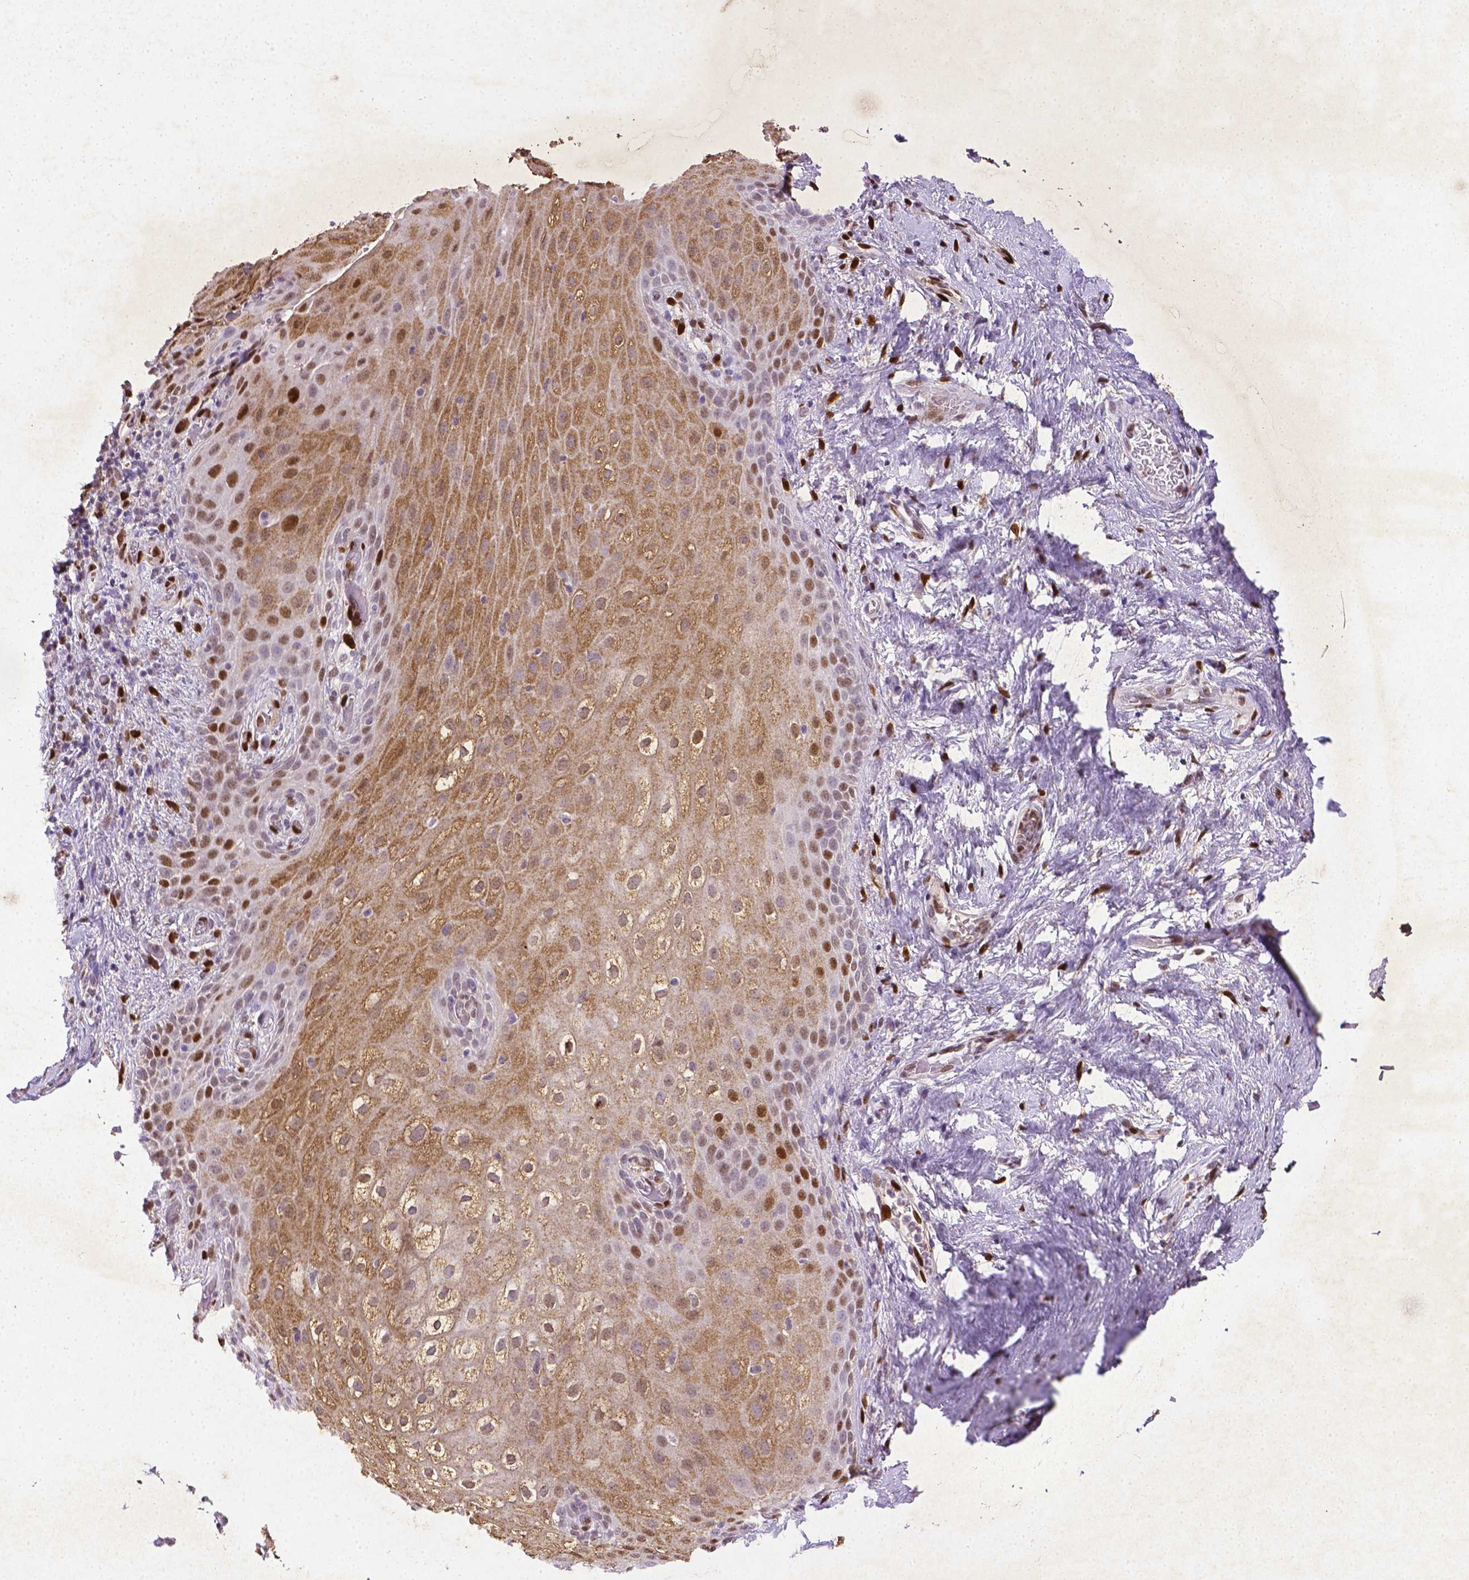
{"staining": {"intensity": "moderate", "quantity": ">75%", "location": "cytoplasmic/membranous,nuclear"}, "tissue": "skin", "cell_type": "Epidermal cells", "image_type": "normal", "snomed": [{"axis": "morphology", "description": "Normal tissue, NOS"}, {"axis": "topography", "description": "Anal"}], "caption": "The image displays immunohistochemical staining of normal skin. There is moderate cytoplasmic/membranous,nuclear positivity is identified in about >75% of epidermal cells. The protein of interest is shown in brown color, while the nuclei are stained blue.", "gene": "CDKN1A", "patient": {"sex": "female", "age": 46}}